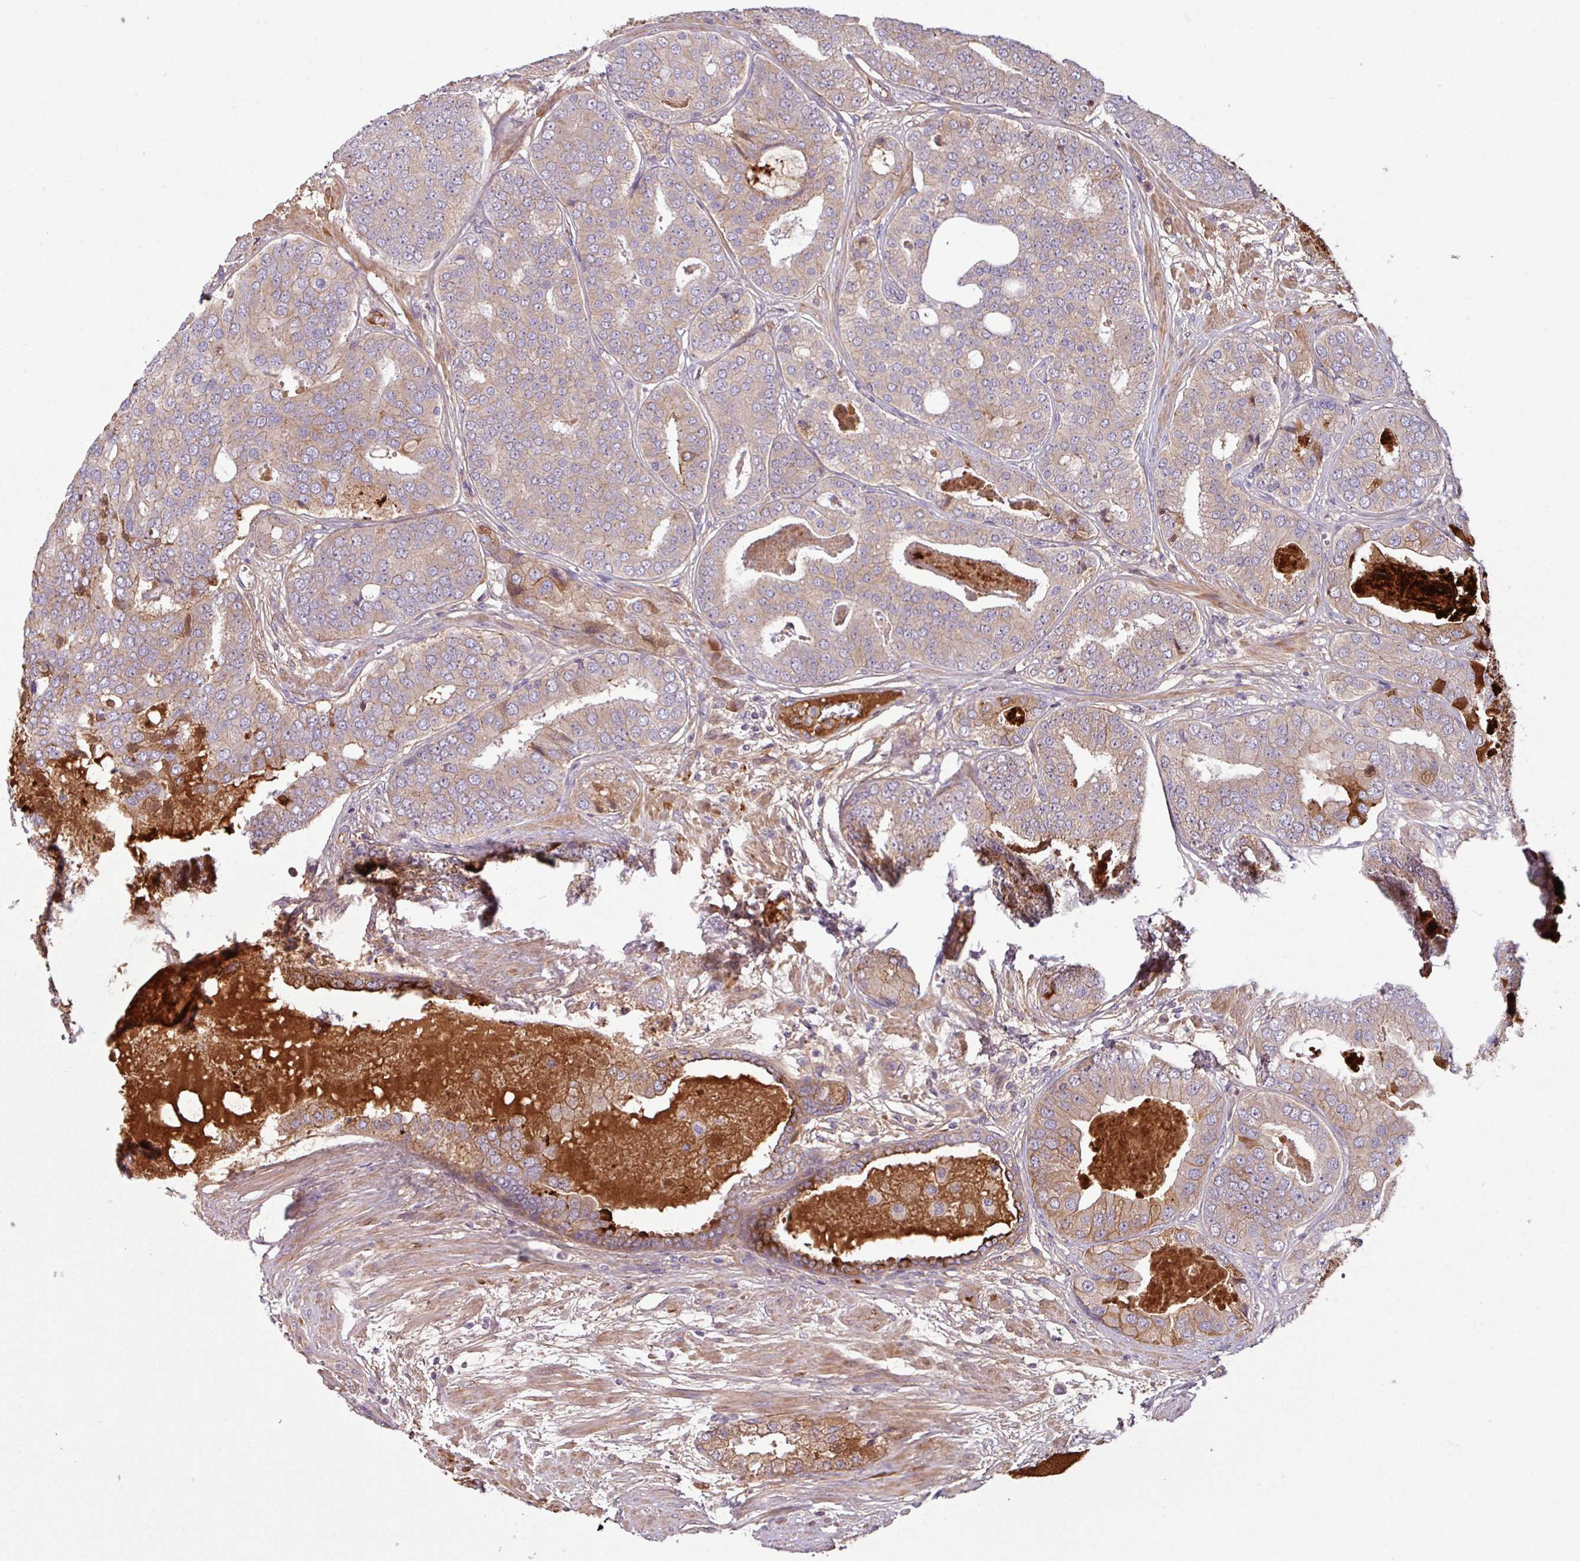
{"staining": {"intensity": "weak", "quantity": "25%-75%", "location": "cytoplasmic/membranous"}, "tissue": "prostate cancer", "cell_type": "Tumor cells", "image_type": "cancer", "snomed": [{"axis": "morphology", "description": "Adenocarcinoma, High grade"}, {"axis": "topography", "description": "Prostate"}], "caption": "This histopathology image reveals immunohistochemistry (IHC) staining of human prostate high-grade adenocarcinoma, with low weak cytoplasmic/membranous expression in approximately 25%-75% of tumor cells.", "gene": "C4B", "patient": {"sex": "male", "age": 71}}